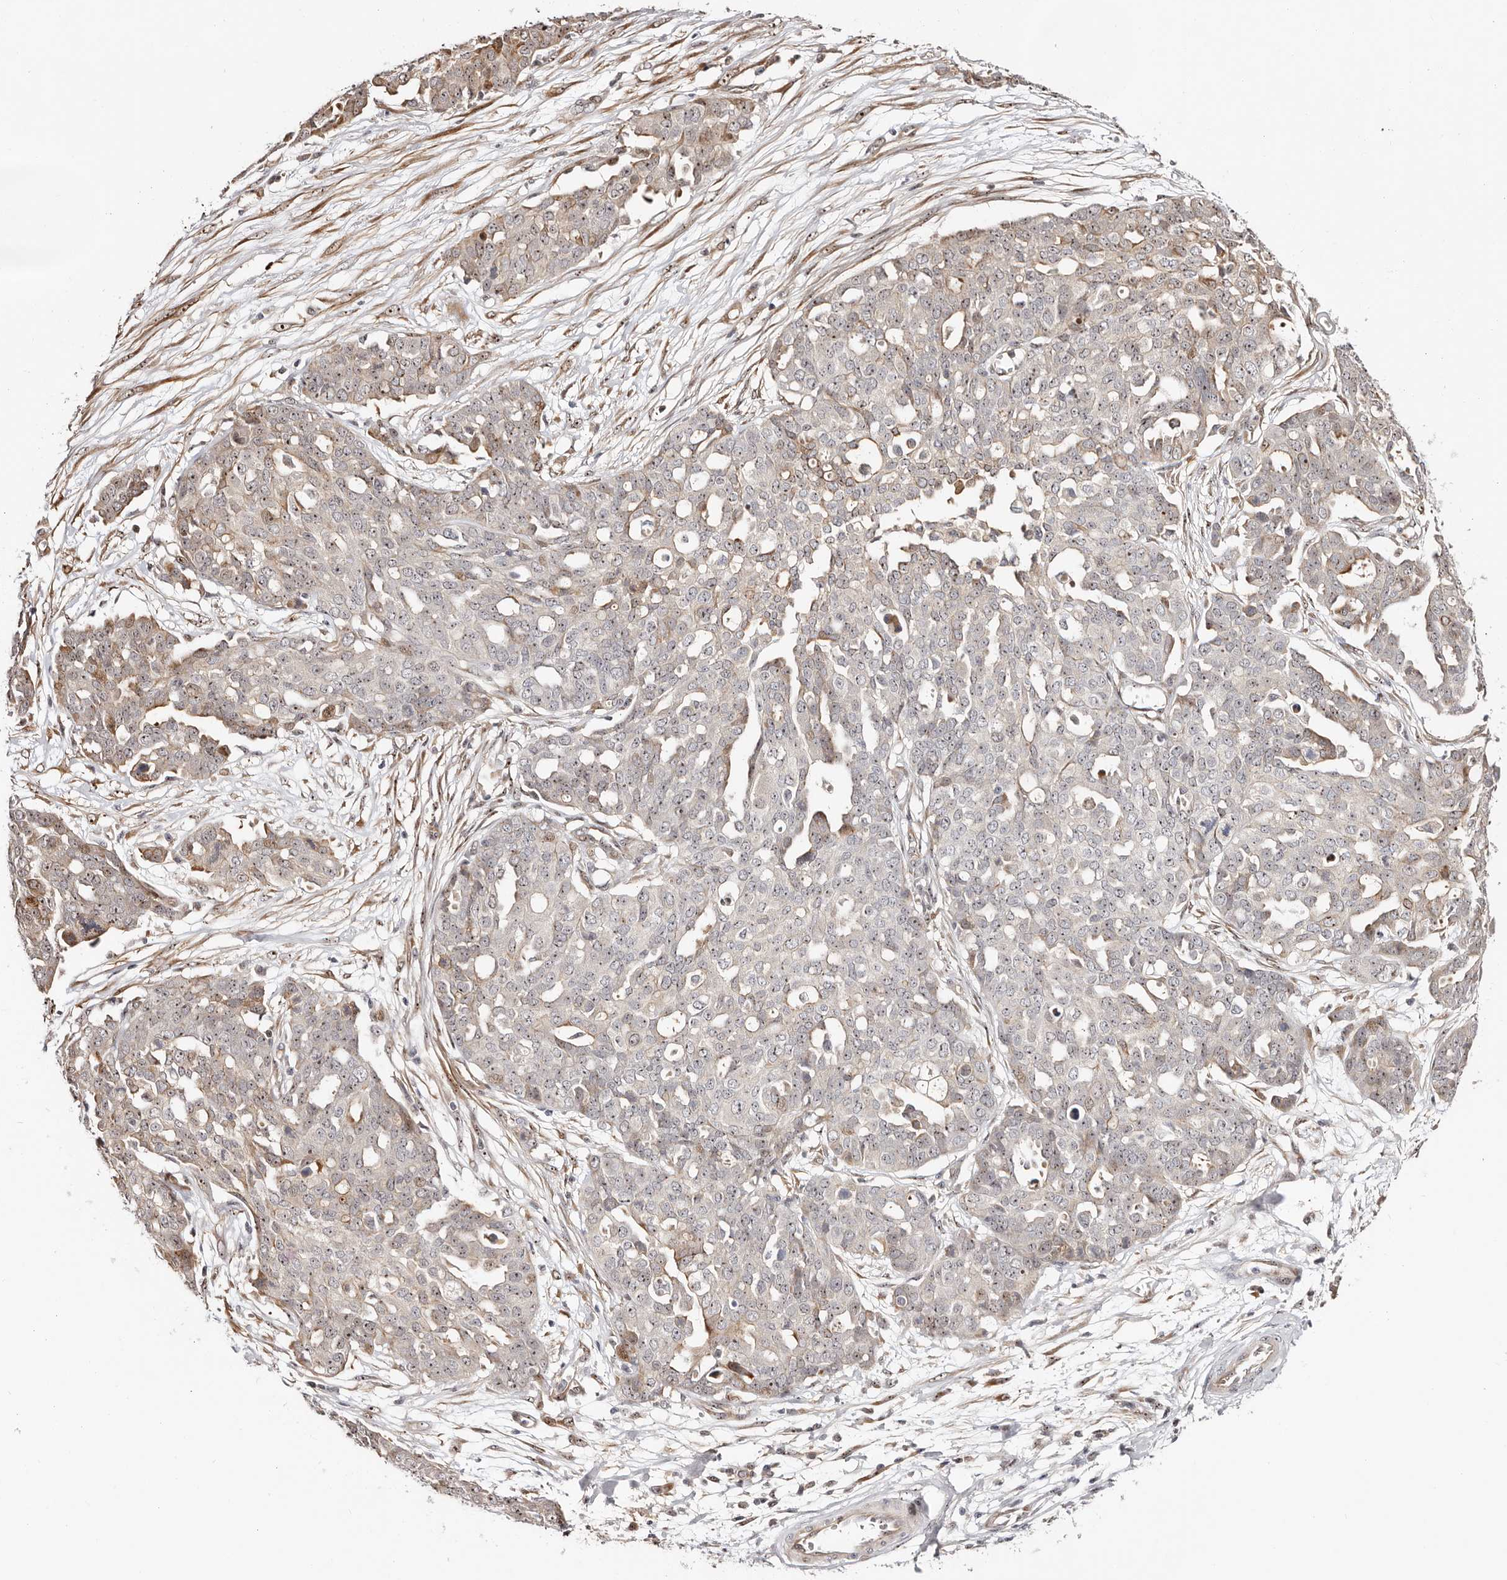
{"staining": {"intensity": "weak", "quantity": "<25%", "location": "nuclear"}, "tissue": "ovarian cancer", "cell_type": "Tumor cells", "image_type": "cancer", "snomed": [{"axis": "morphology", "description": "Cystadenocarcinoma, serous, NOS"}, {"axis": "topography", "description": "Soft tissue"}, {"axis": "topography", "description": "Ovary"}], "caption": "Immunohistochemistry of ovarian cancer exhibits no staining in tumor cells. The staining was performed using DAB to visualize the protein expression in brown, while the nuclei were stained in blue with hematoxylin (Magnification: 20x).", "gene": "ODF2L", "patient": {"sex": "female", "age": 57}}